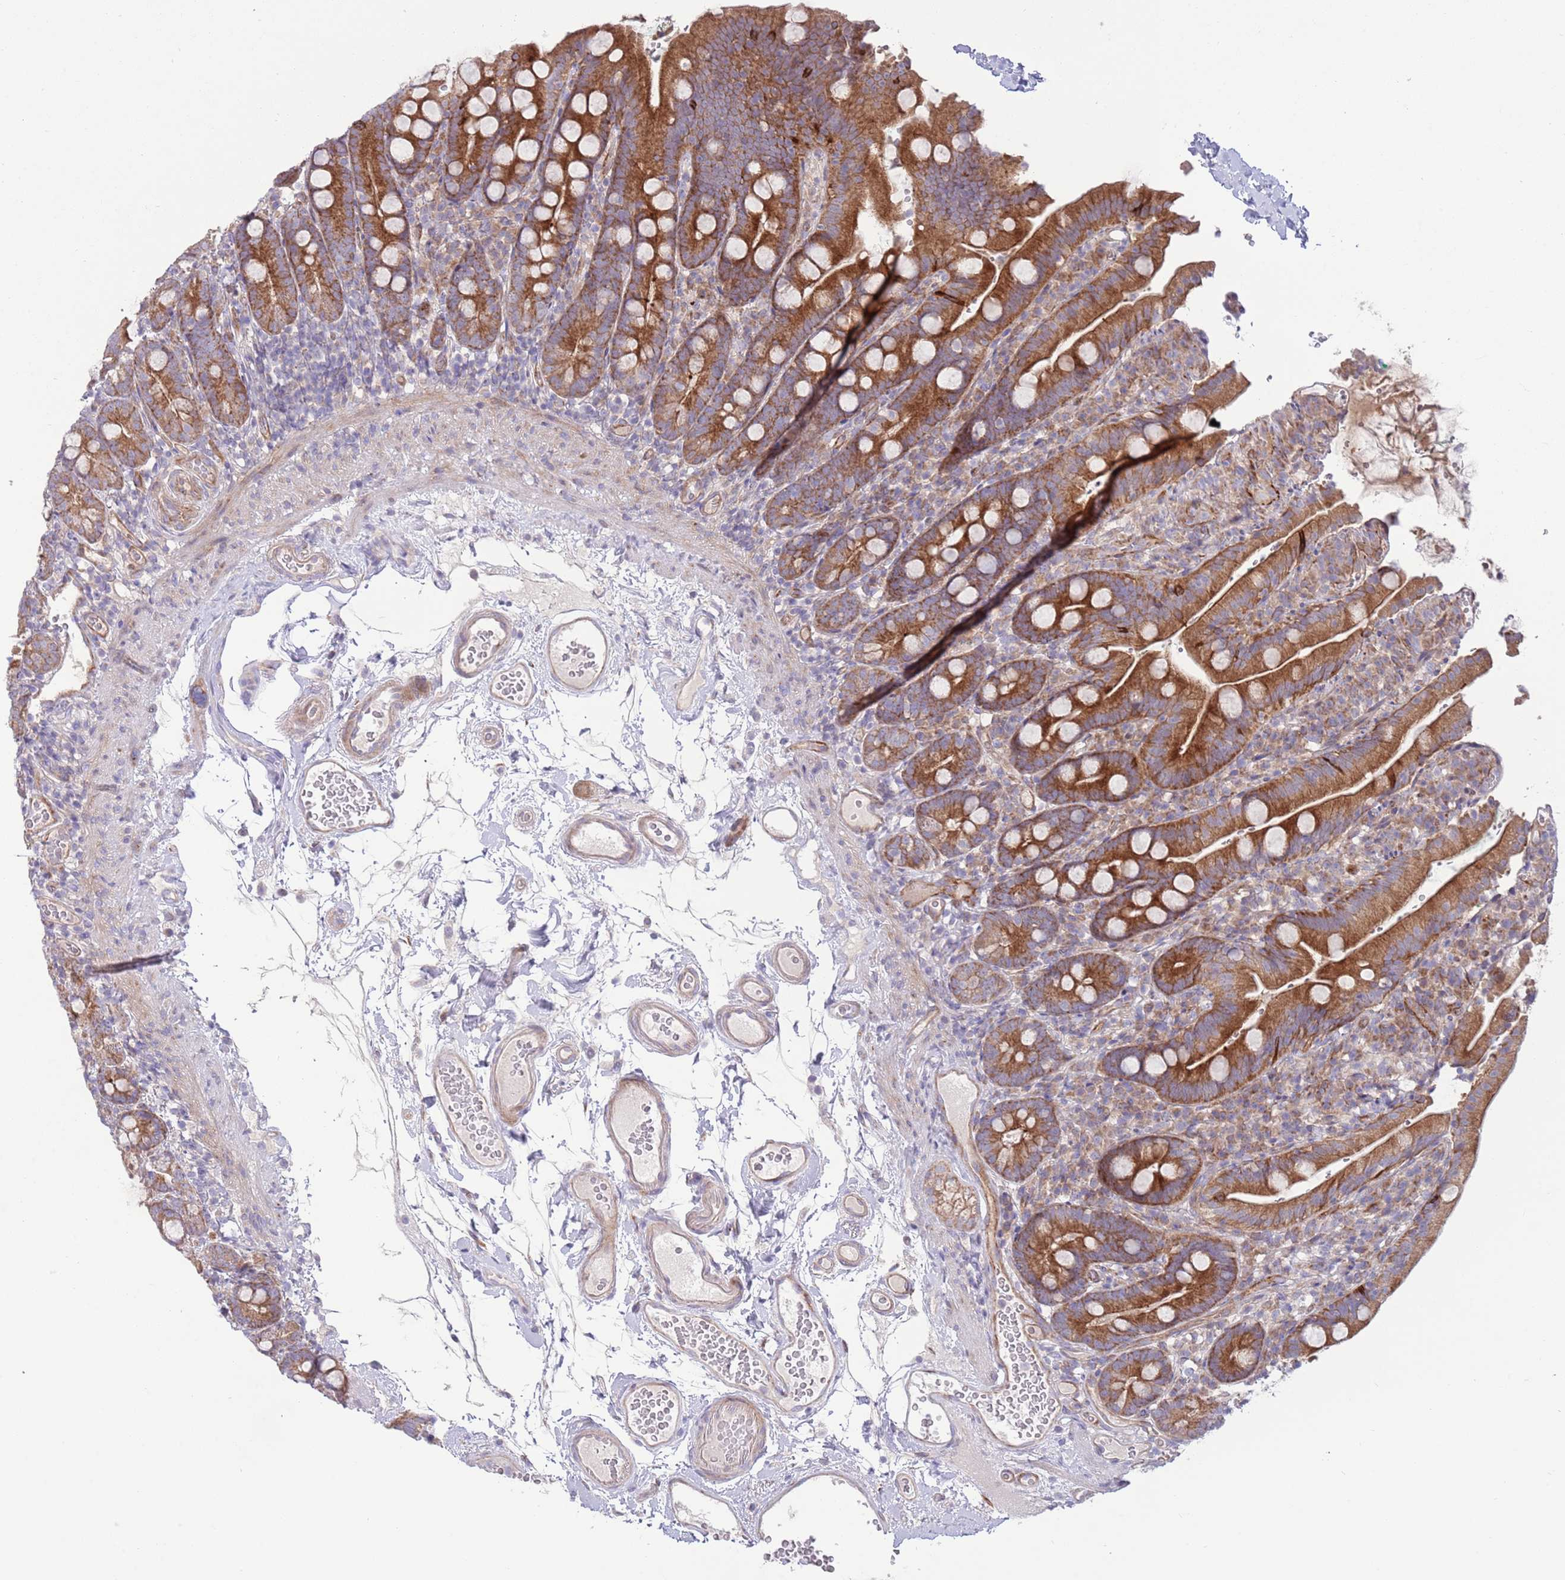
{"staining": {"intensity": "strong", "quantity": ">75%", "location": "cytoplasmic/membranous"}, "tissue": "duodenum", "cell_type": "Glandular cells", "image_type": "normal", "snomed": [{"axis": "morphology", "description": "Normal tissue, NOS"}, {"axis": "topography", "description": "Duodenum"}], "caption": "A brown stain highlights strong cytoplasmic/membranous positivity of a protein in glandular cells of normal duodenum.", "gene": "TOMM5", "patient": {"sex": "female", "age": 67}}